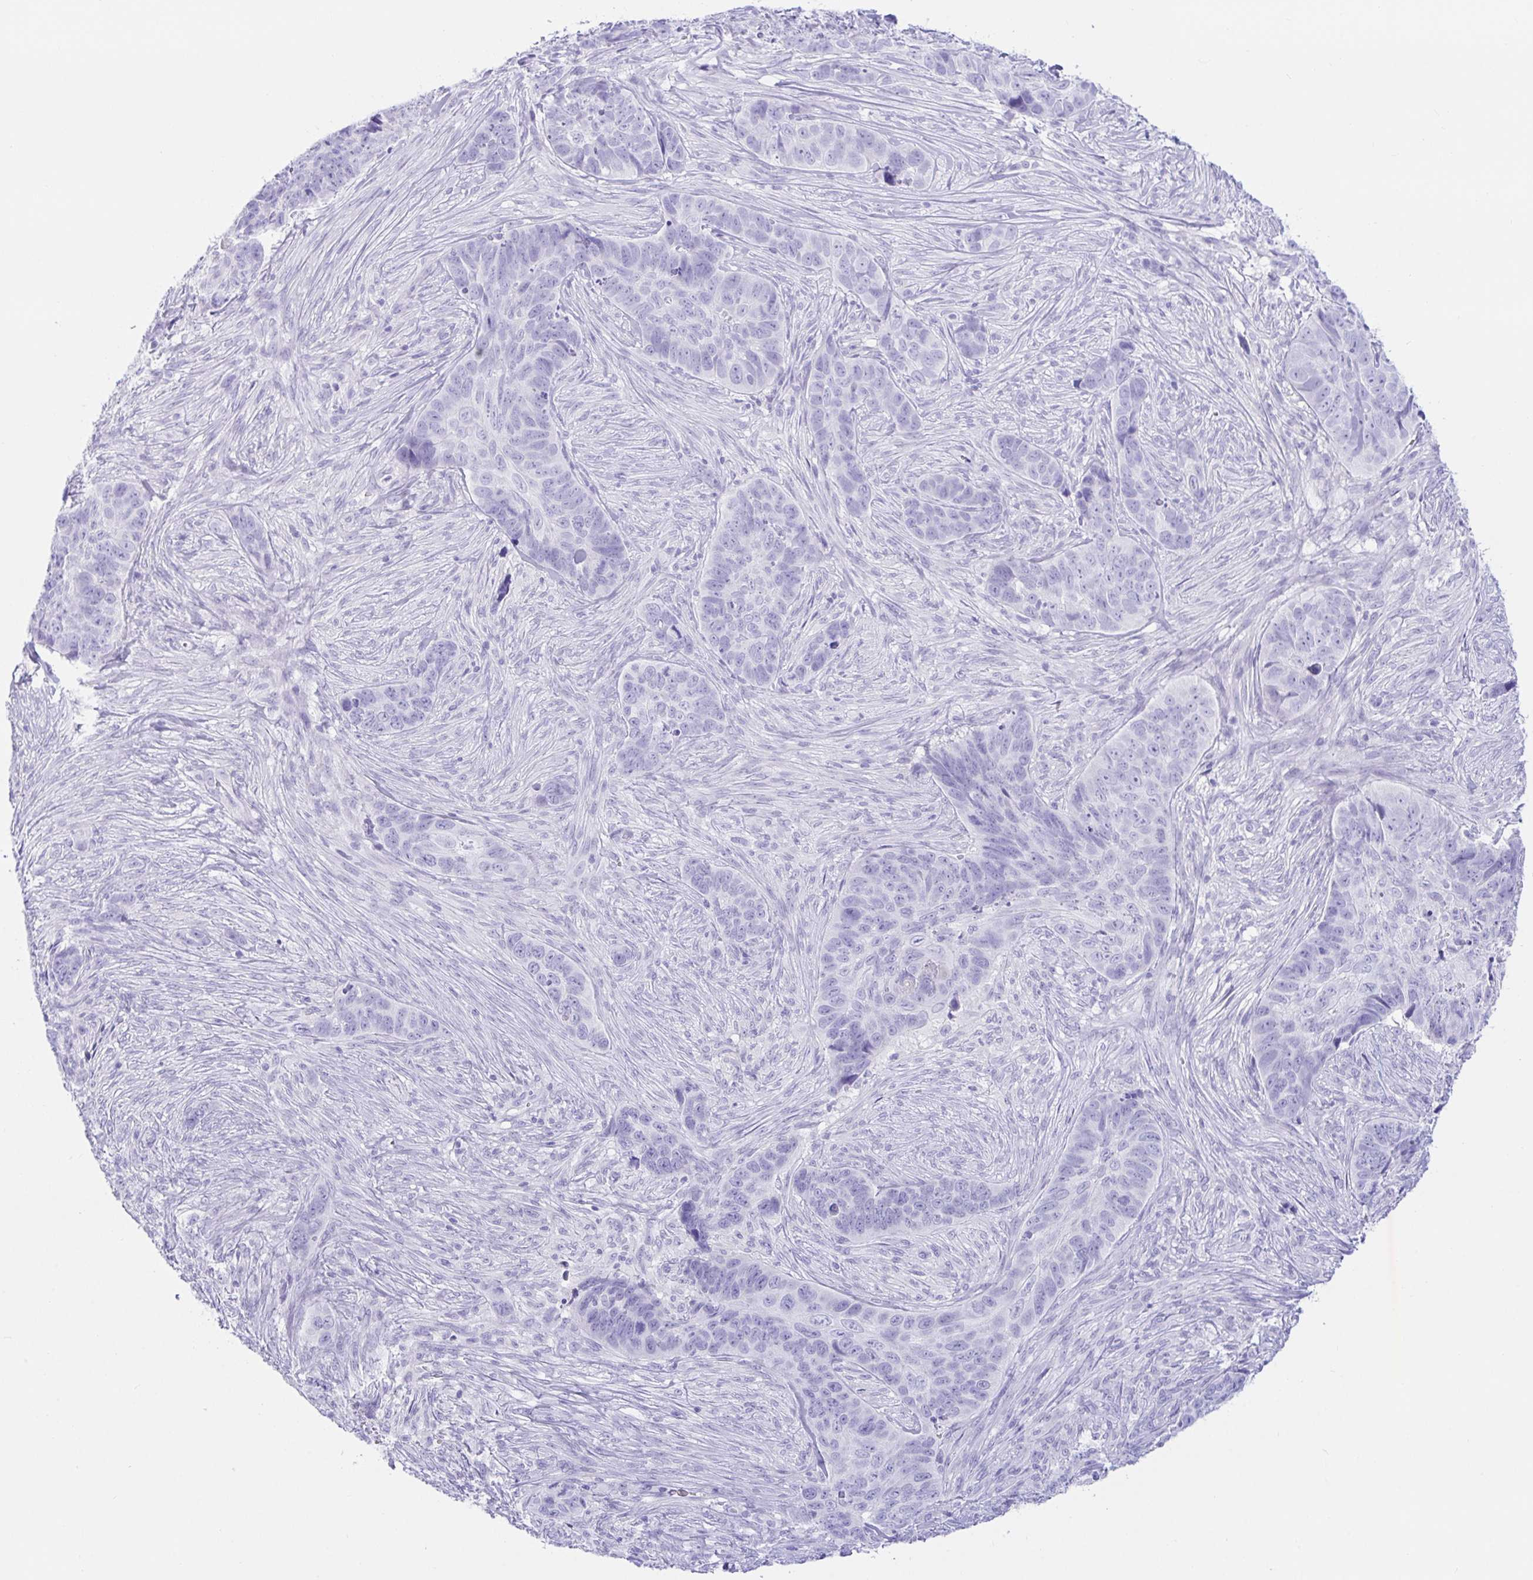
{"staining": {"intensity": "negative", "quantity": "none", "location": "none"}, "tissue": "skin cancer", "cell_type": "Tumor cells", "image_type": "cancer", "snomed": [{"axis": "morphology", "description": "Basal cell carcinoma"}, {"axis": "topography", "description": "Skin"}], "caption": "Basal cell carcinoma (skin) was stained to show a protein in brown. There is no significant staining in tumor cells.", "gene": "PAX8", "patient": {"sex": "female", "age": 82}}